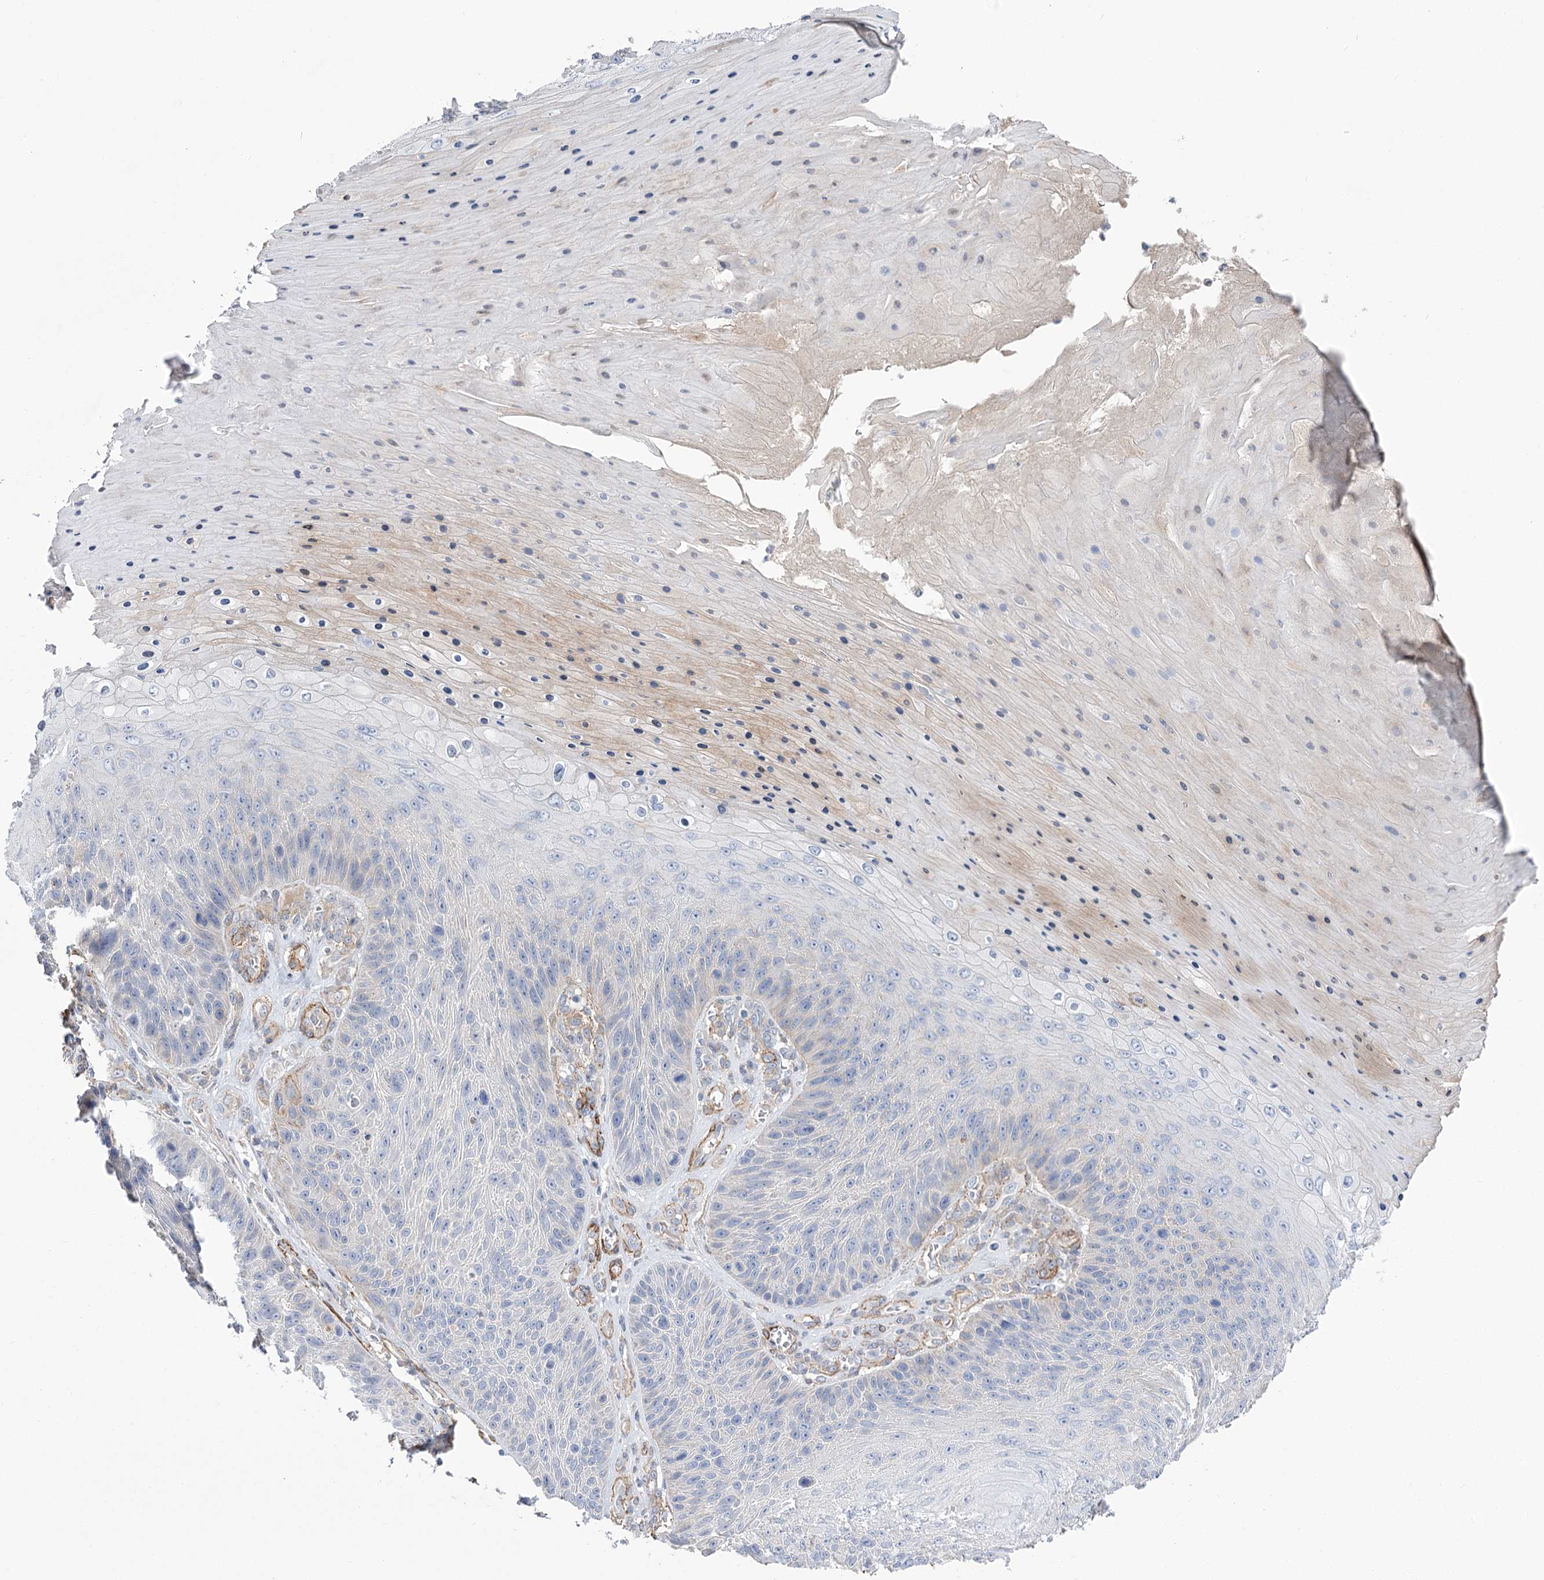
{"staining": {"intensity": "negative", "quantity": "none", "location": "none"}, "tissue": "skin cancer", "cell_type": "Tumor cells", "image_type": "cancer", "snomed": [{"axis": "morphology", "description": "Squamous cell carcinoma, NOS"}, {"axis": "topography", "description": "Skin"}], "caption": "Immunohistochemistry (IHC) micrograph of neoplastic tissue: human skin cancer (squamous cell carcinoma) stained with DAB displays no significant protein staining in tumor cells.", "gene": "WASHC3", "patient": {"sex": "female", "age": 88}}